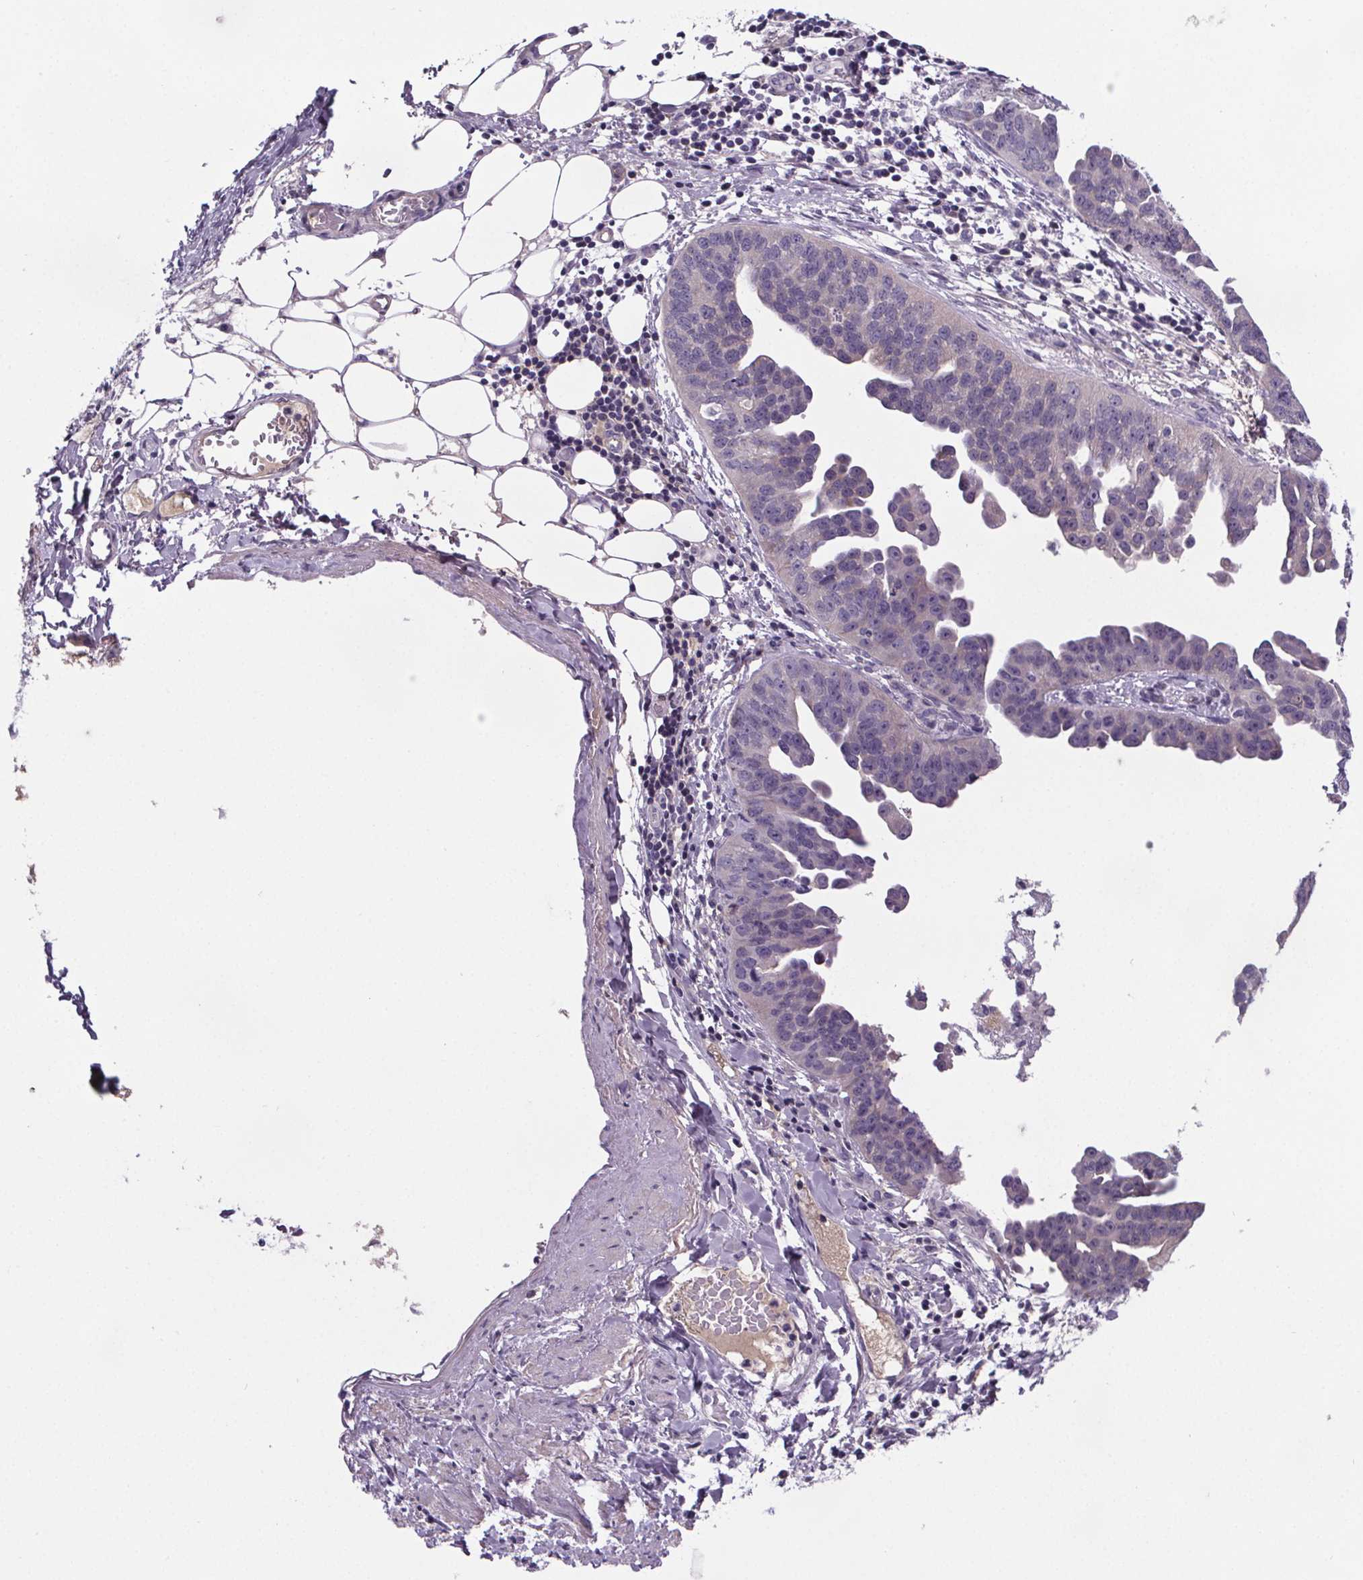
{"staining": {"intensity": "negative", "quantity": "none", "location": "none"}, "tissue": "ovarian cancer", "cell_type": "Tumor cells", "image_type": "cancer", "snomed": [{"axis": "morphology", "description": "Cystadenocarcinoma, serous, NOS"}, {"axis": "topography", "description": "Ovary"}], "caption": "Immunohistochemical staining of human ovarian cancer (serous cystadenocarcinoma) exhibits no significant staining in tumor cells.", "gene": "CUBN", "patient": {"sex": "female", "age": 75}}